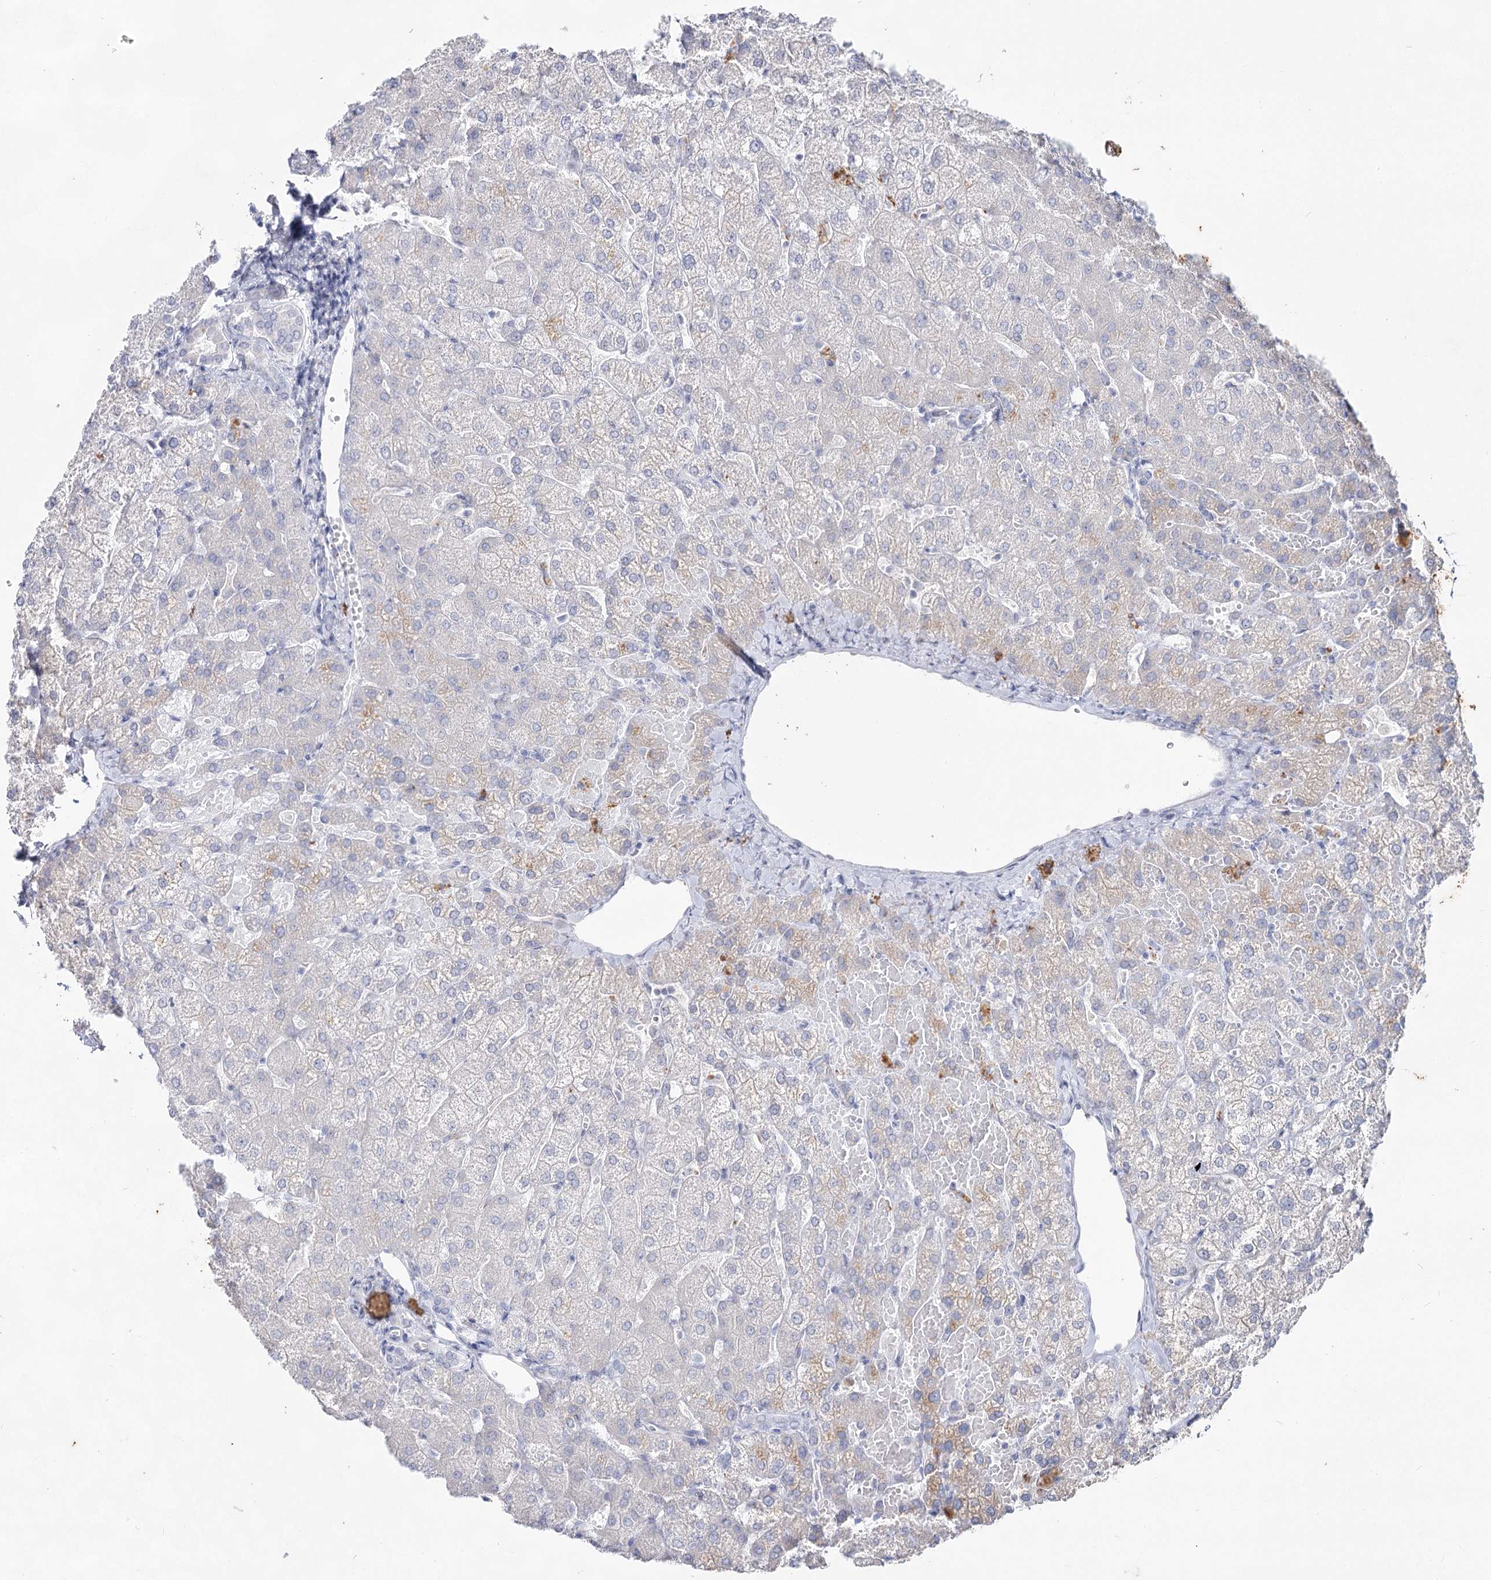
{"staining": {"intensity": "negative", "quantity": "none", "location": "none"}, "tissue": "liver", "cell_type": "Cholangiocytes", "image_type": "normal", "snomed": [{"axis": "morphology", "description": "Normal tissue, NOS"}, {"axis": "topography", "description": "Liver"}], "caption": "IHC micrograph of normal liver stained for a protein (brown), which shows no positivity in cholangiocytes.", "gene": "CCDC73", "patient": {"sex": "female", "age": 54}}